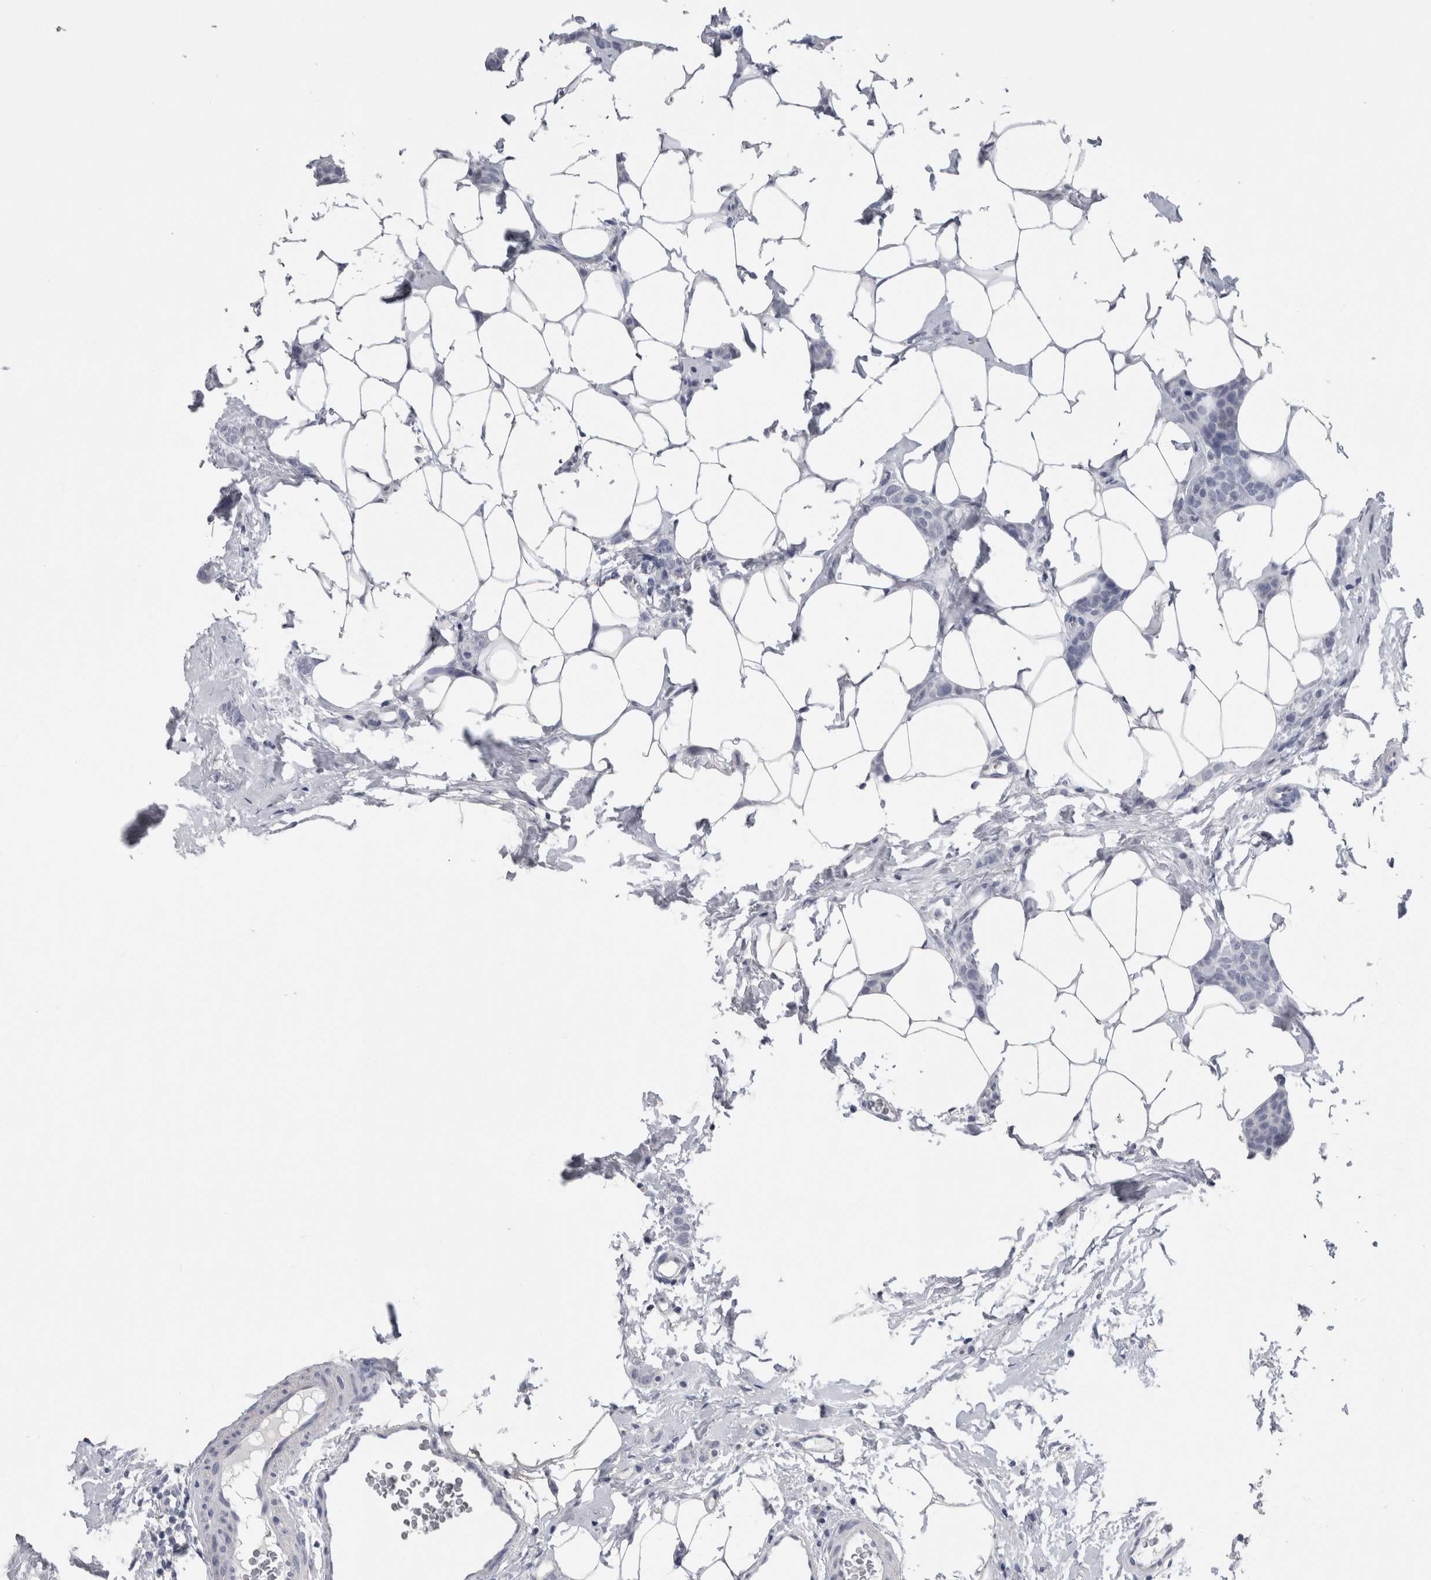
{"staining": {"intensity": "negative", "quantity": "none", "location": "none"}, "tissue": "breast cancer", "cell_type": "Tumor cells", "image_type": "cancer", "snomed": [{"axis": "morphology", "description": "Lobular carcinoma"}, {"axis": "topography", "description": "Skin"}, {"axis": "topography", "description": "Breast"}], "caption": "Tumor cells show no significant protein positivity in lobular carcinoma (breast). (Stains: DAB immunohistochemistry (IHC) with hematoxylin counter stain, Microscopy: brightfield microscopy at high magnification).", "gene": "CA8", "patient": {"sex": "female", "age": 46}}